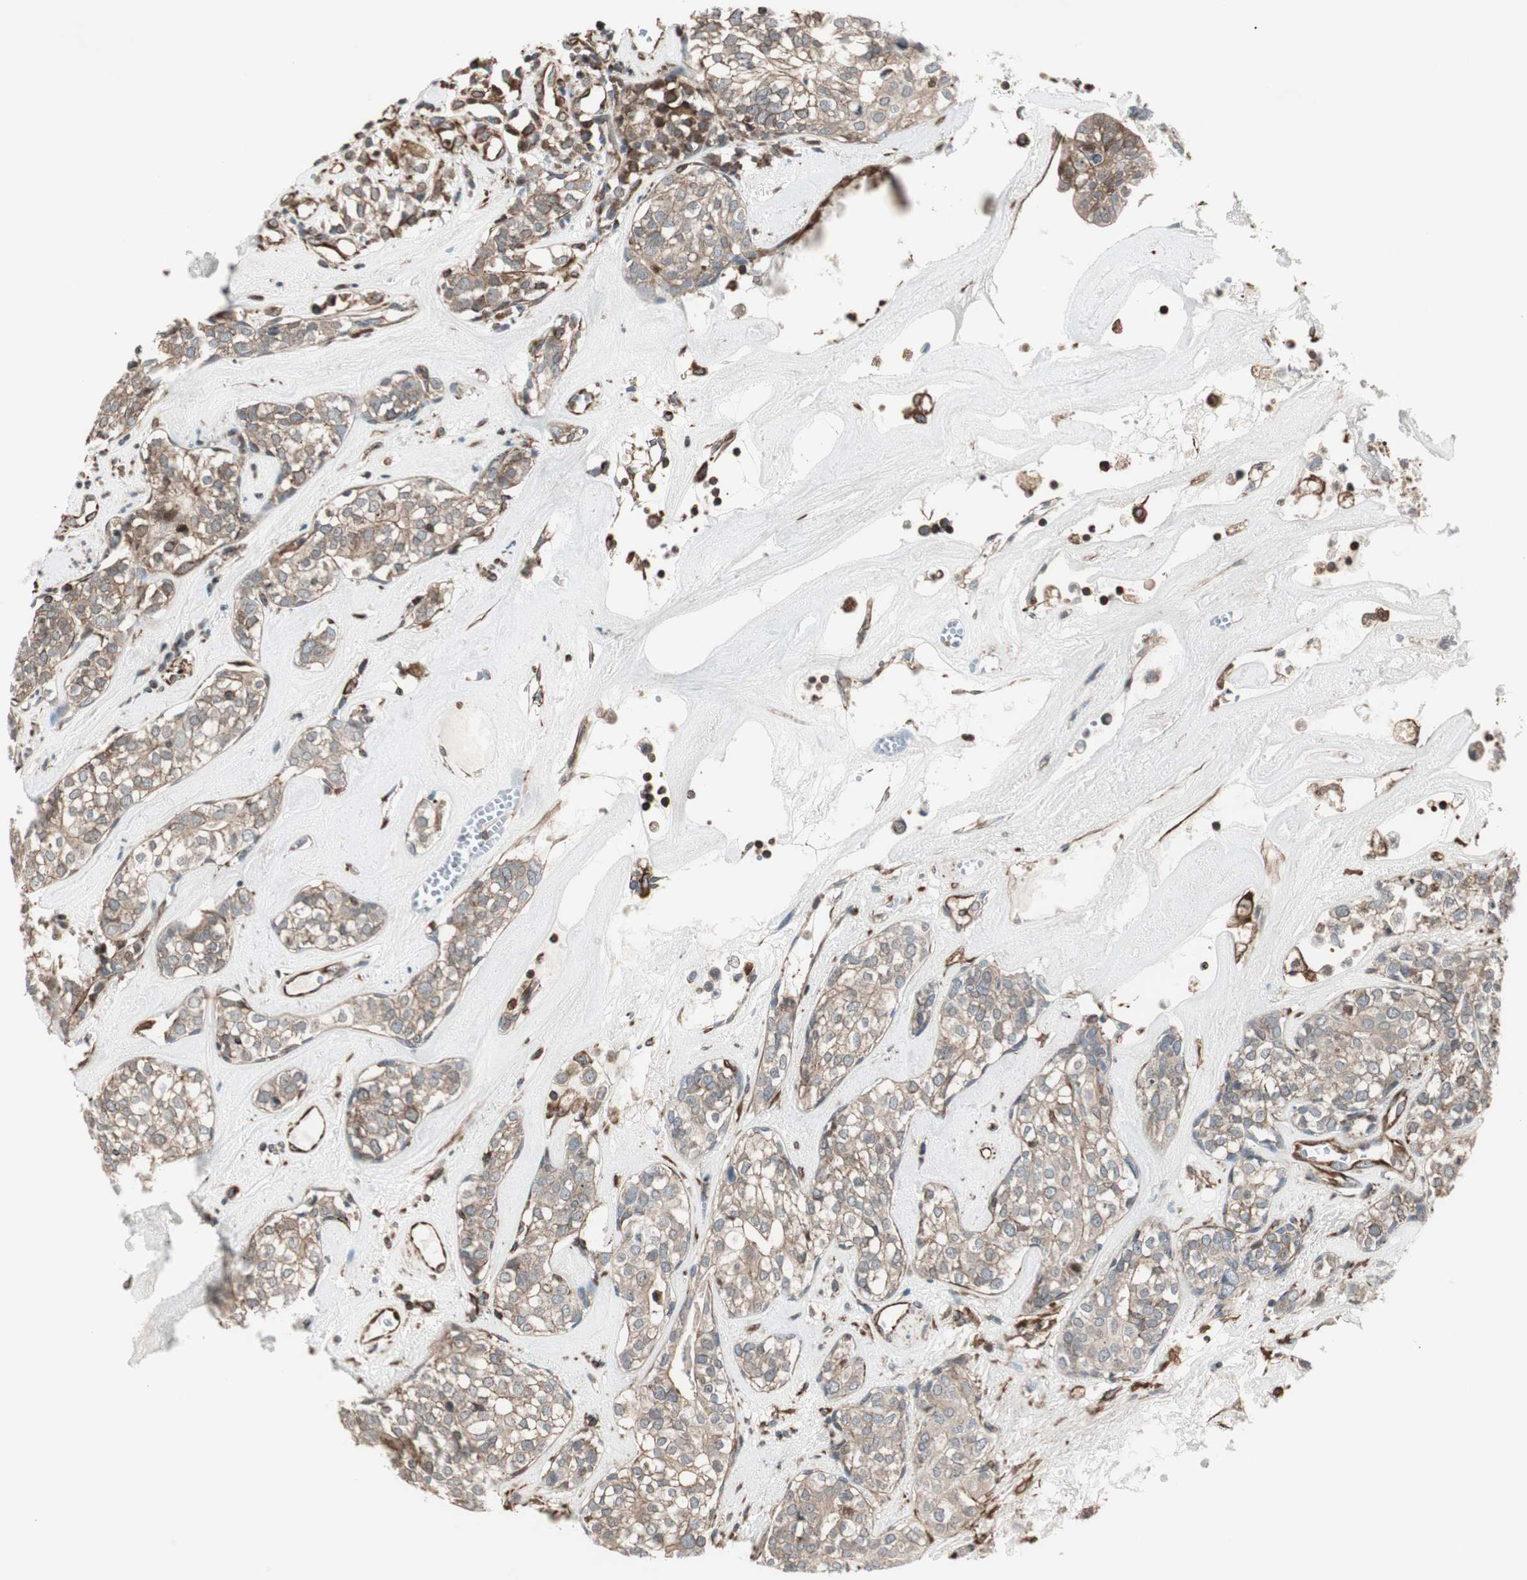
{"staining": {"intensity": "weak", "quantity": ">75%", "location": "cytoplasmic/membranous"}, "tissue": "head and neck cancer", "cell_type": "Tumor cells", "image_type": "cancer", "snomed": [{"axis": "morphology", "description": "Adenocarcinoma, NOS"}, {"axis": "topography", "description": "Salivary gland"}, {"axis": "topography", "description": "Head-Neck"}], "caption": "The immunohistochemical stain shows weak cytoplasmic/membranous staining in tumor cells of head and neck cancer tissue.", "gene": "MAD2L2", "patient": {"sex": "female", "age": 65}}